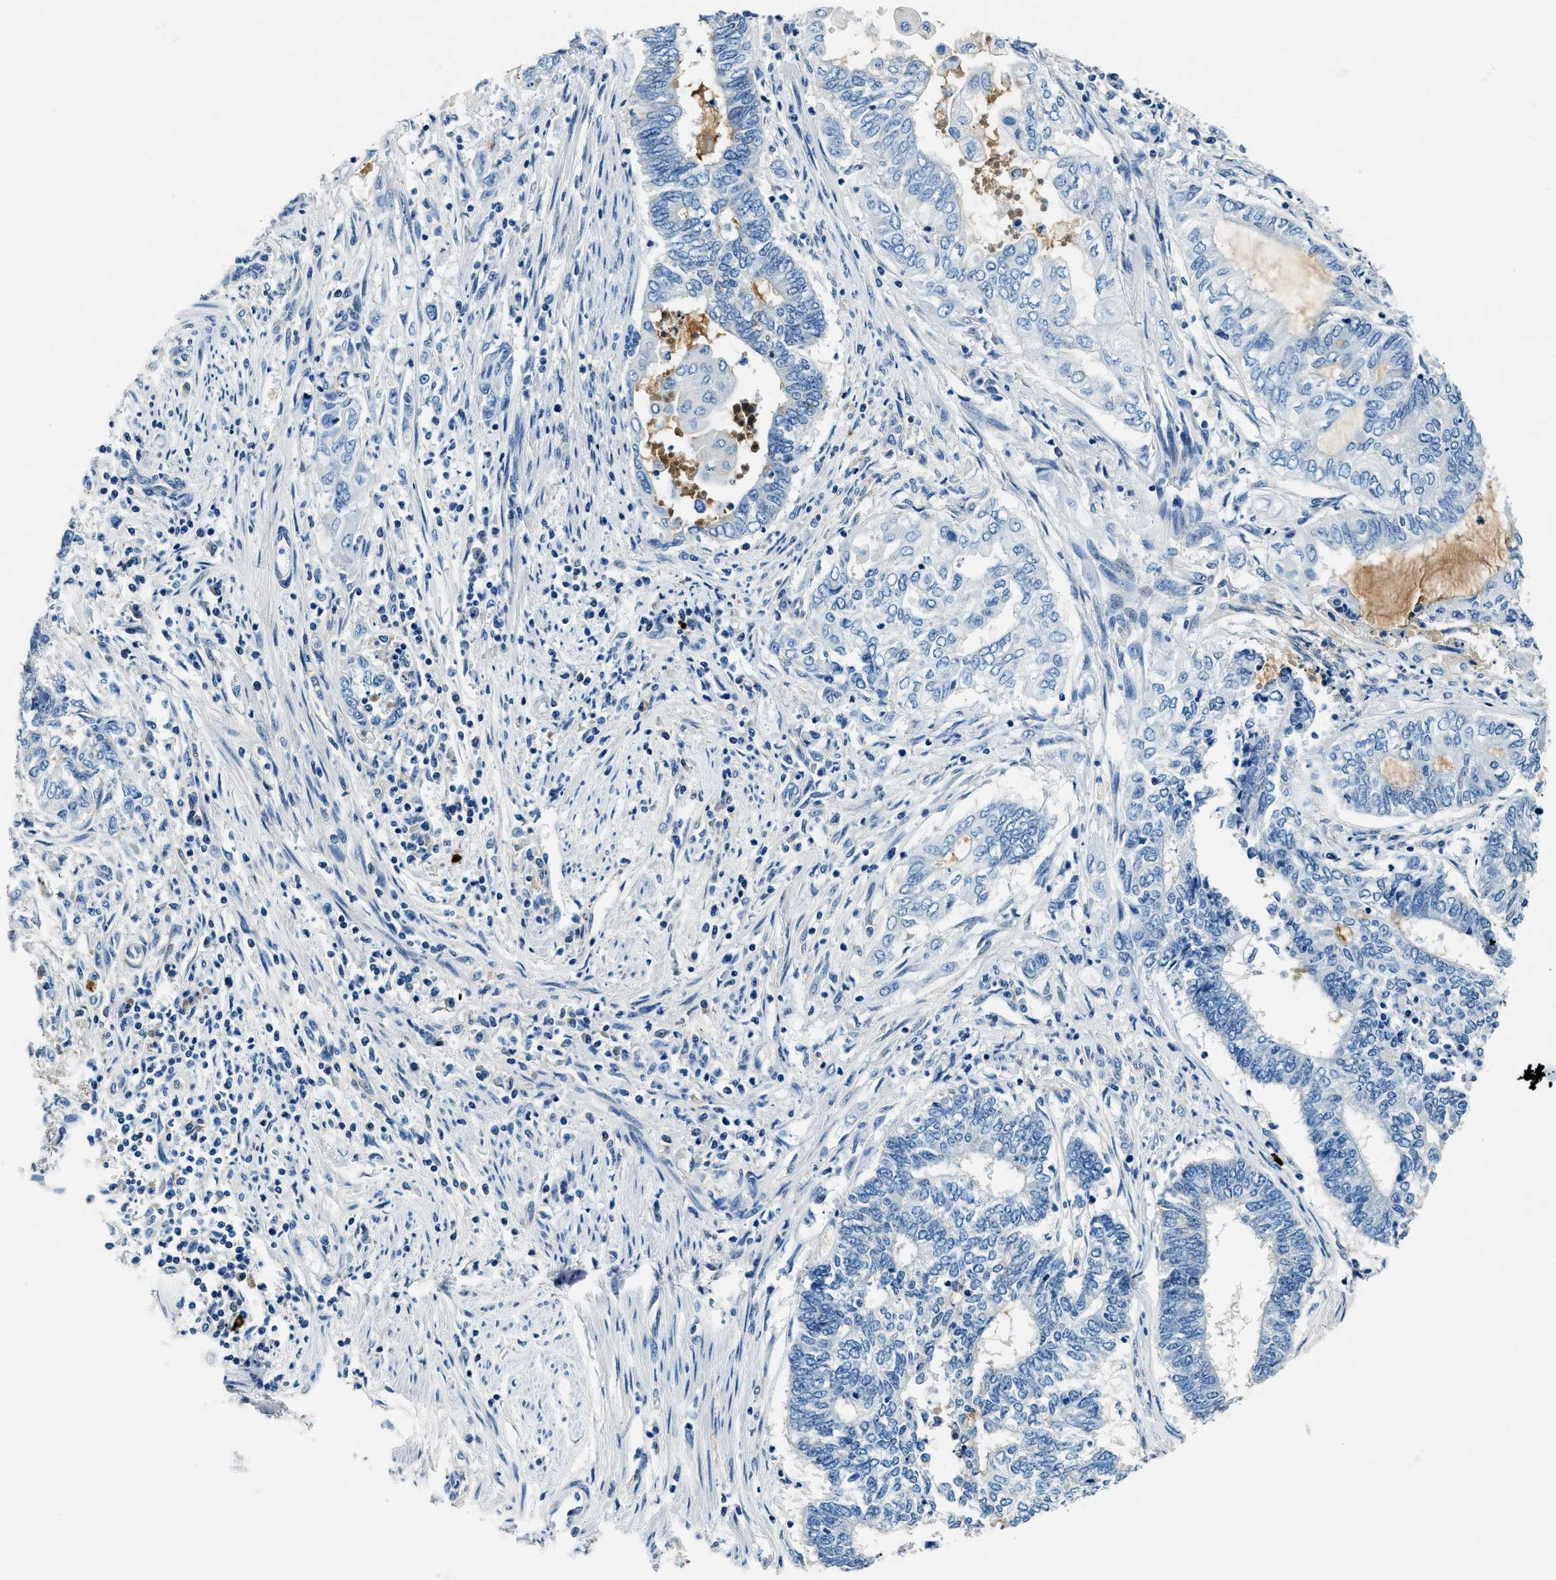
{"staining": {"intensity": "negative", "quantity": "none", "location": "none"}, "tissue": "endometrial cancer", "cell_type": "Tumor cells", "image_type": "cancer", "snomed": [{"axis": "morphology", "description": "Adenocarcinoma, NOS"}, {"axis": "topography", "description": "Uterus"}, {"axis": "topography", "description": "Endometrium"}], "caption": "Immunohistochemistry (IHC) micrograph of endometrial cancer stained for a protein (brown), which reveals no expression in tumor cells.", "gene": "TMEM186", "patient": {"sex": "female", "age": 70}}